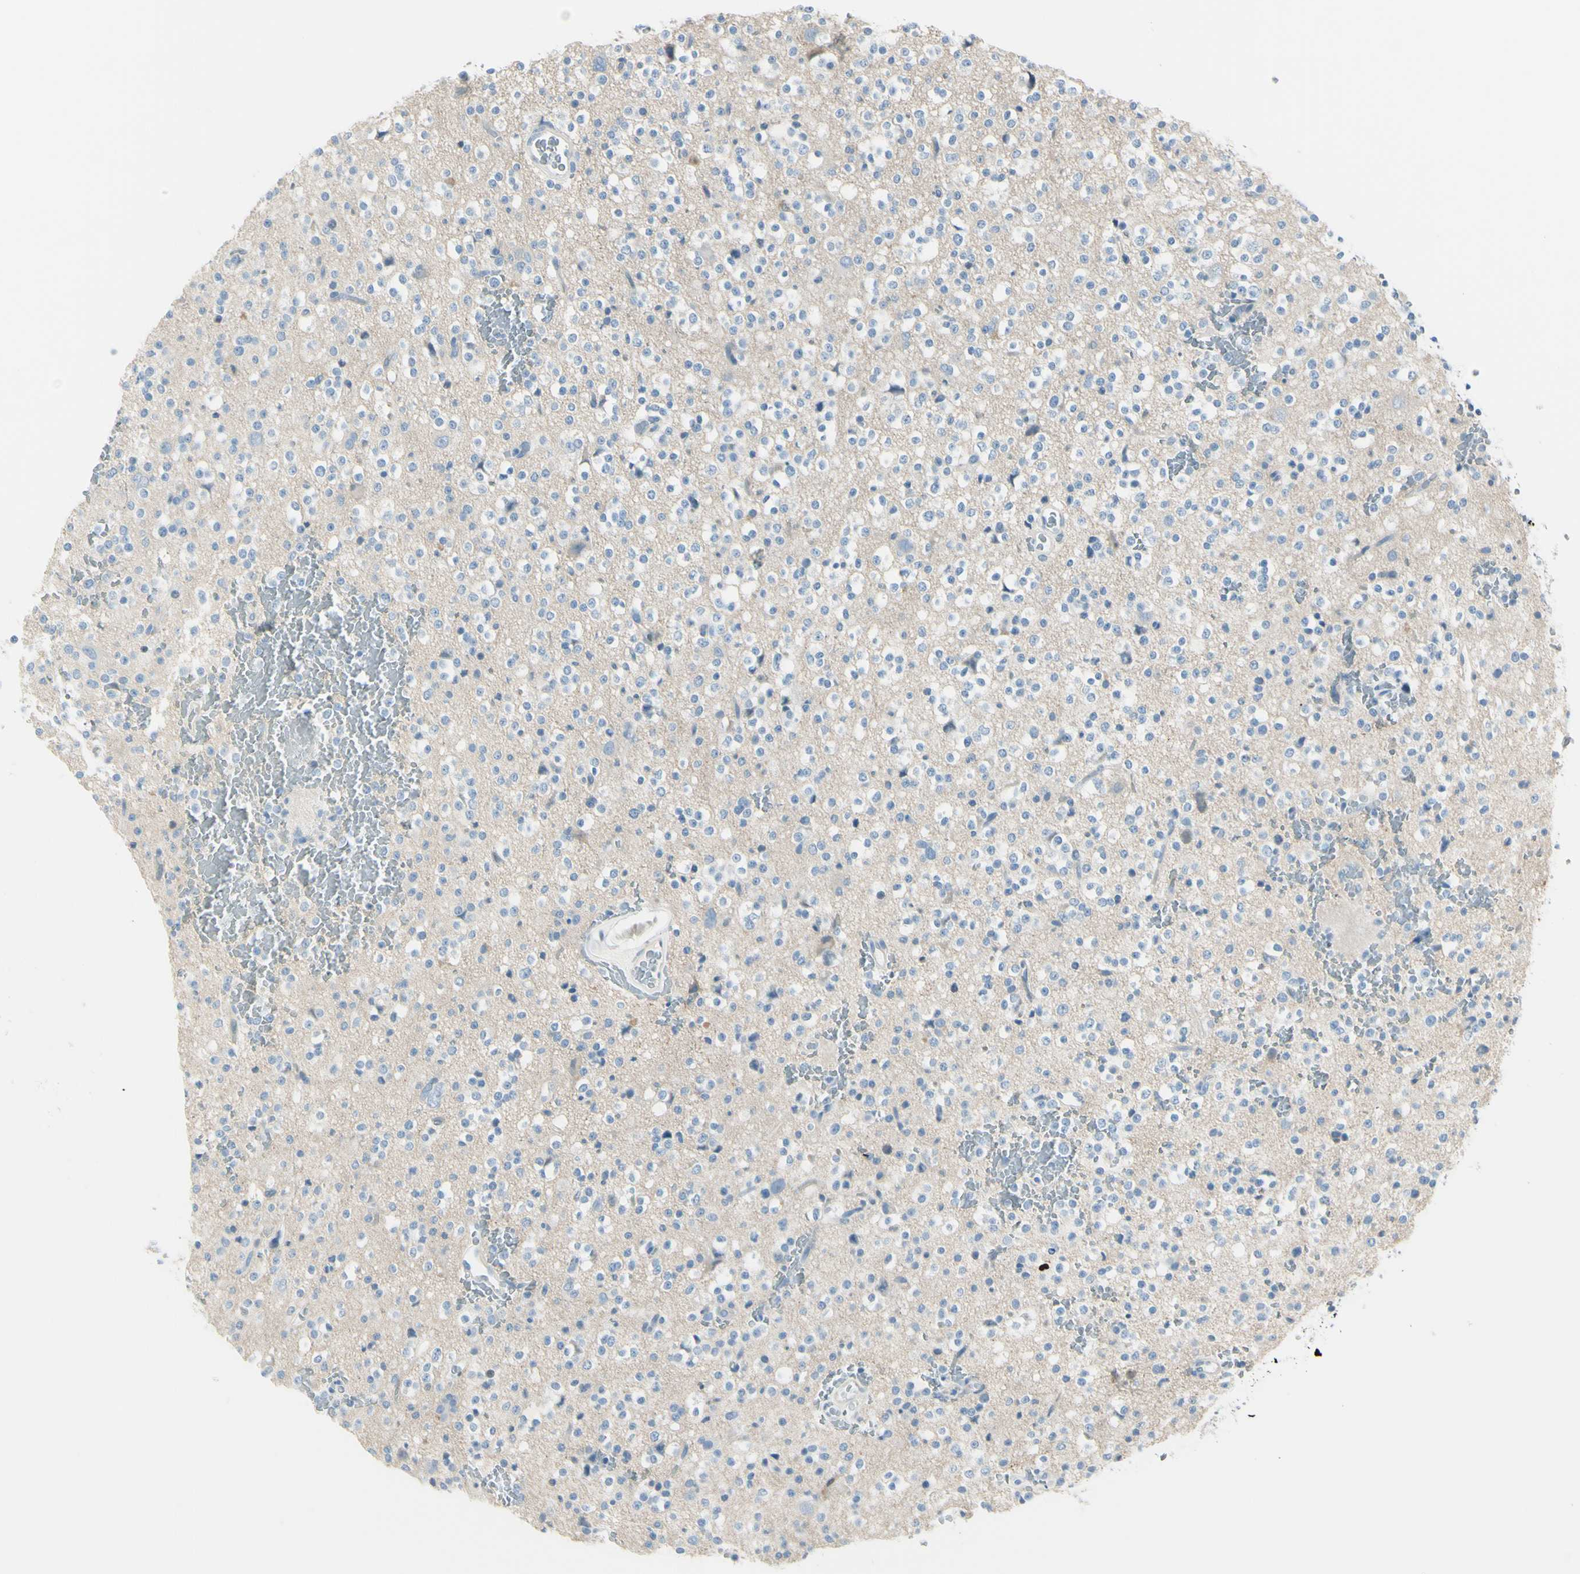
{"staining": {"intensity": "negative", "quantity": "none", "location": "none"}, "tissue": "glioma", "cell_type": "Tumor cells", "image_type": "cancer", "snomed": [{"axis": "morphology", "description": "Glioma, malignant, High grade"}, {"axis": "topography", "description": "Brain"}], "caption": "Tumor cells are negative for brown protein staining in glioma. (Stains: DAB (3,3'-diaminobenzidine) IHC with hematoxylin counter stain, Microscopy: brightfield microscopy at high magnification).", "gene": "DLG4", "patient": {"sex": "male", "age": 47}}